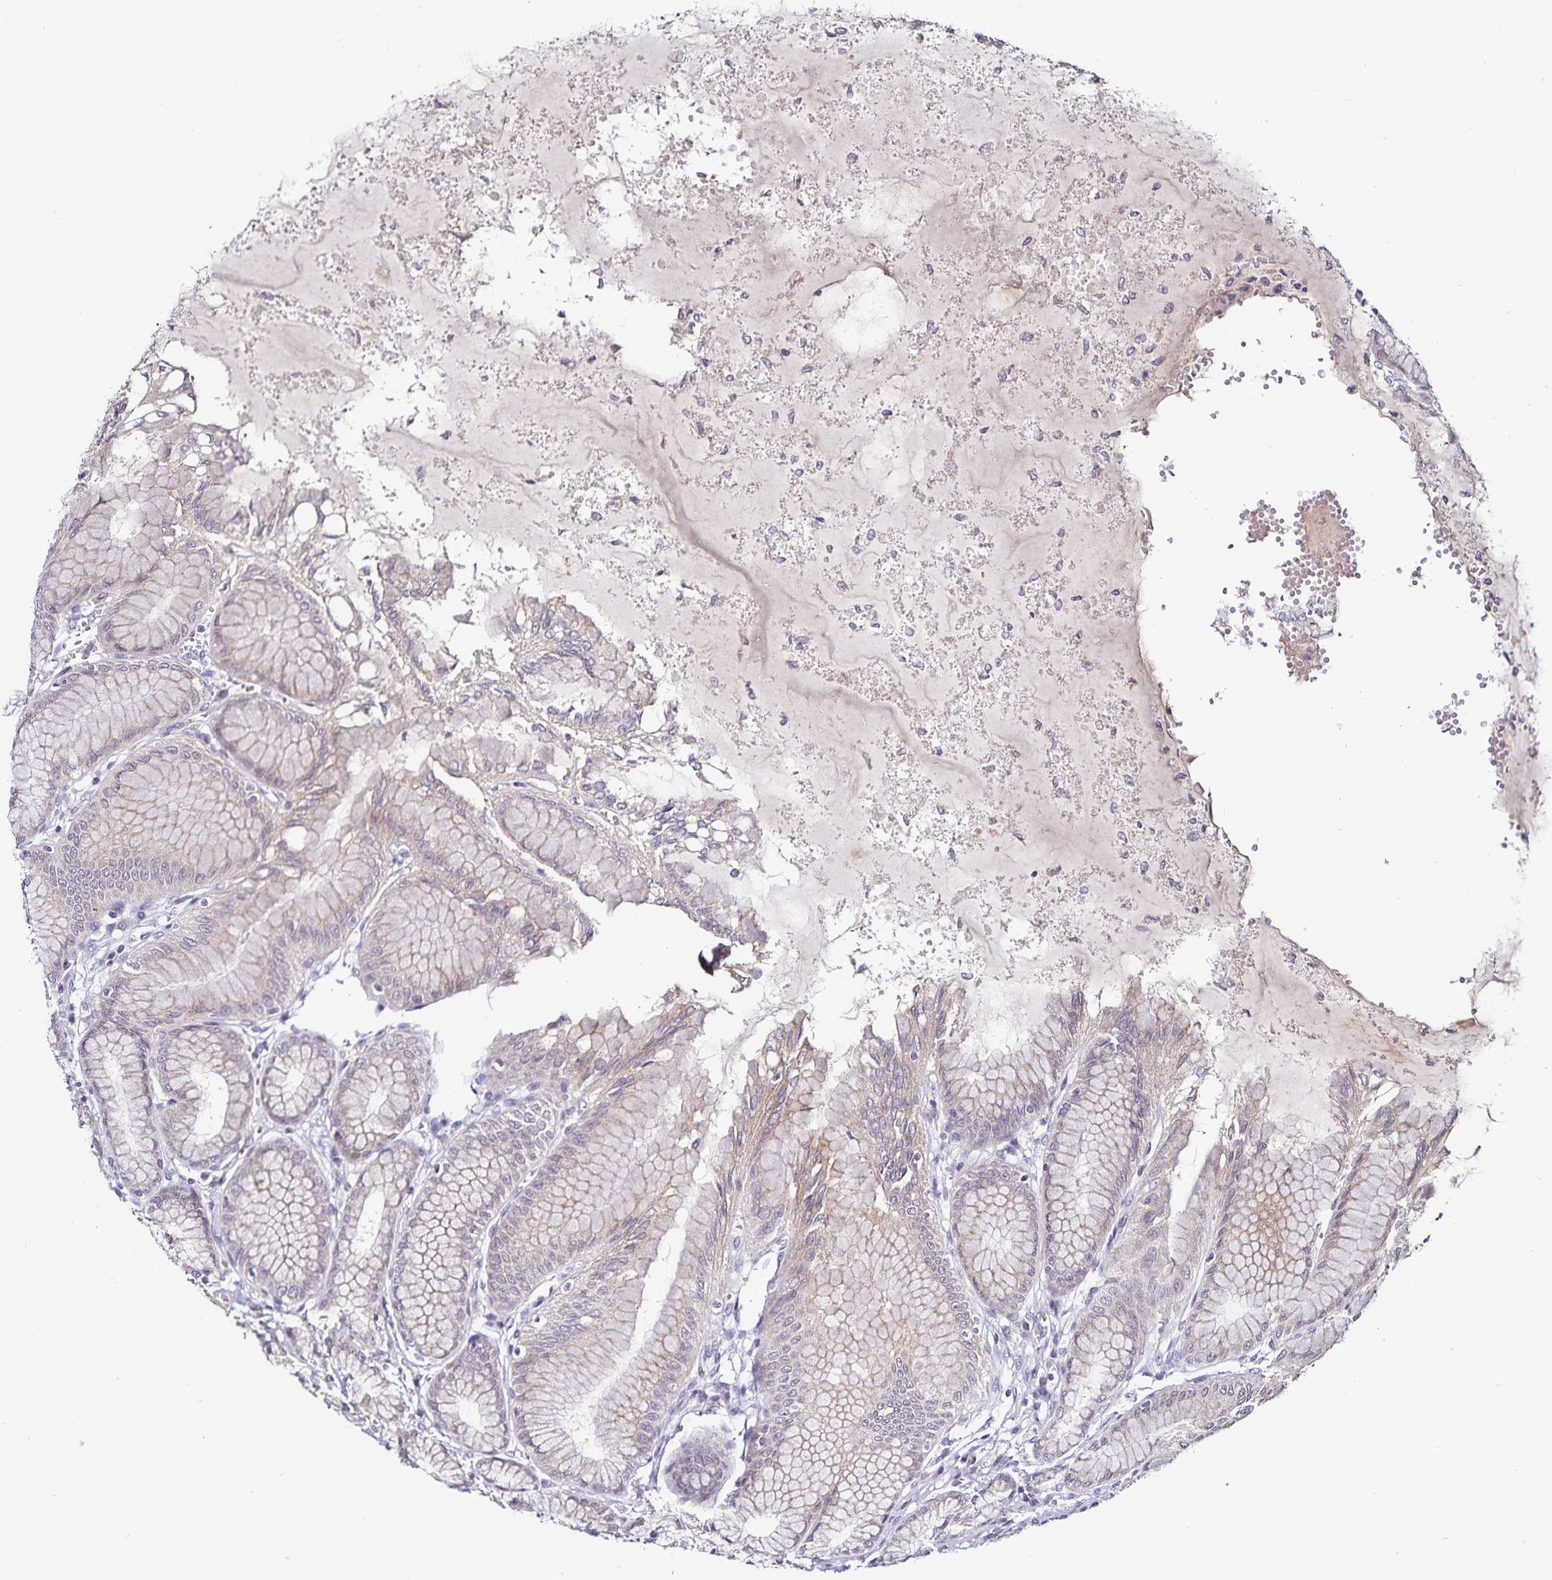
{"staining": {"intensity": "weak", "quantity": "<25%", "location": "cytoplasmic/membranous"}, "tissue": "stomach", "cell_type": "Glandular cells", "image_type": "normal", "snomed": [{"axis": "morphology", "description": "Normal tissue, NOS"}, {"axis": "topography", "description": "Stomach"}, {"axis": "topography", "description": "Stomach, lower"}], "caption": "Immunohistochemistry micrograph of unremarkable stomach stained for a protein (brown), which shows no staining in glandular cells. The staining was performed using DAB (3,3'-diaminobenzidine) to visualize the protein expression in brown, while the nuclei were stained in blue with hematoxylin (Magnification: 20x).", "gene": "ACSL5", "patient": {"sex": "male", "age": 76}}